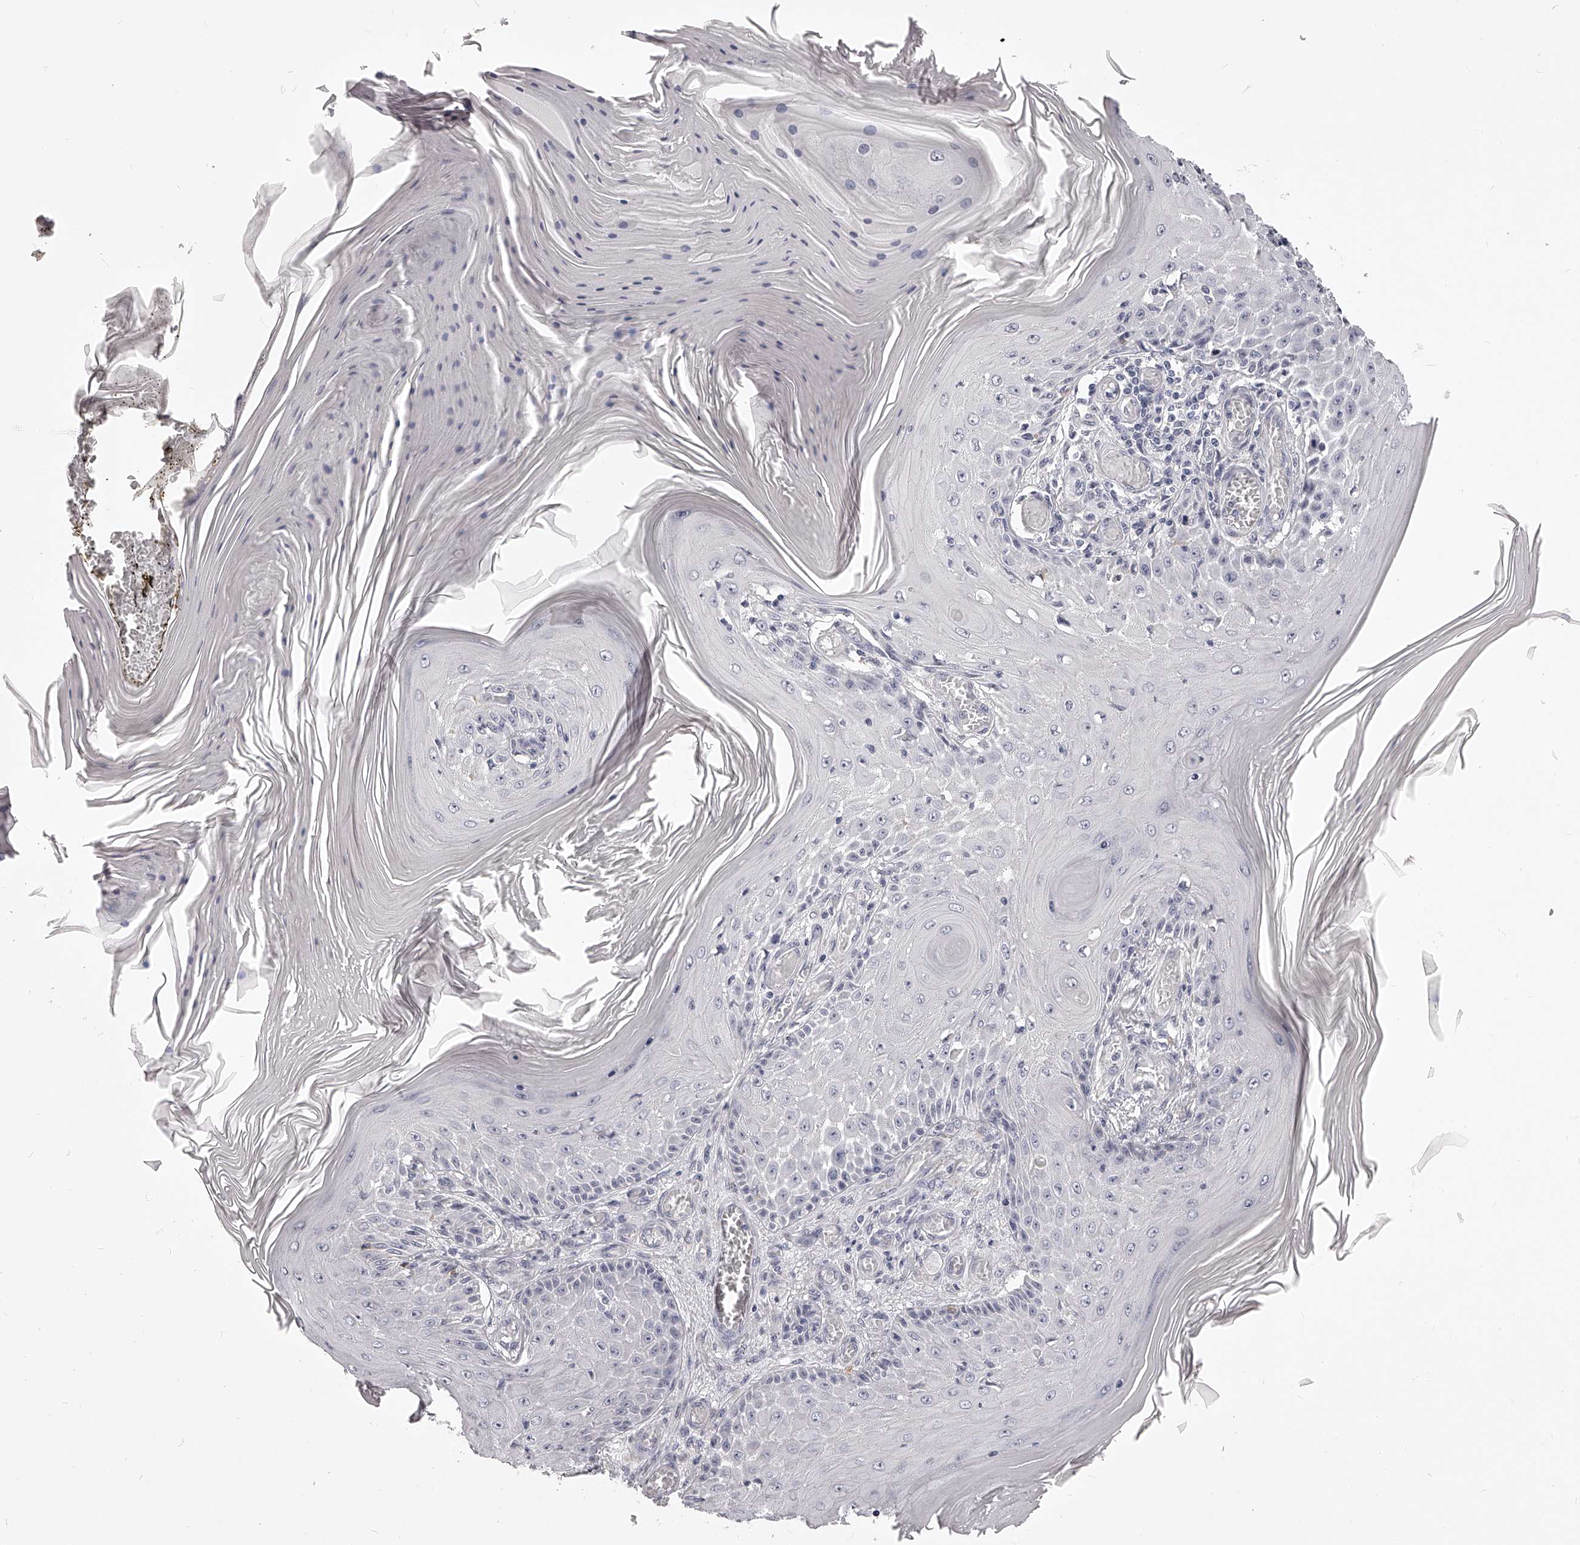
{"staining": {"intensity": "negative", "quantity": "none", "location": "none"}, "tissue": "skin cancer", "cell_type": "Tumor cells", "image_type": "cancer", "snomed": [{"axis": "morphology", "description": "Squamous cell carcinoma, NOS"}, {"axis": "topography", "description": "Skin"}], "caption": "This is a micrograph of immunohistochemistry staining of skin cancer, which shows no staining in tumor cells.", "gene": "DMRT1", "patient": {"sex": "female", "age": 73}}